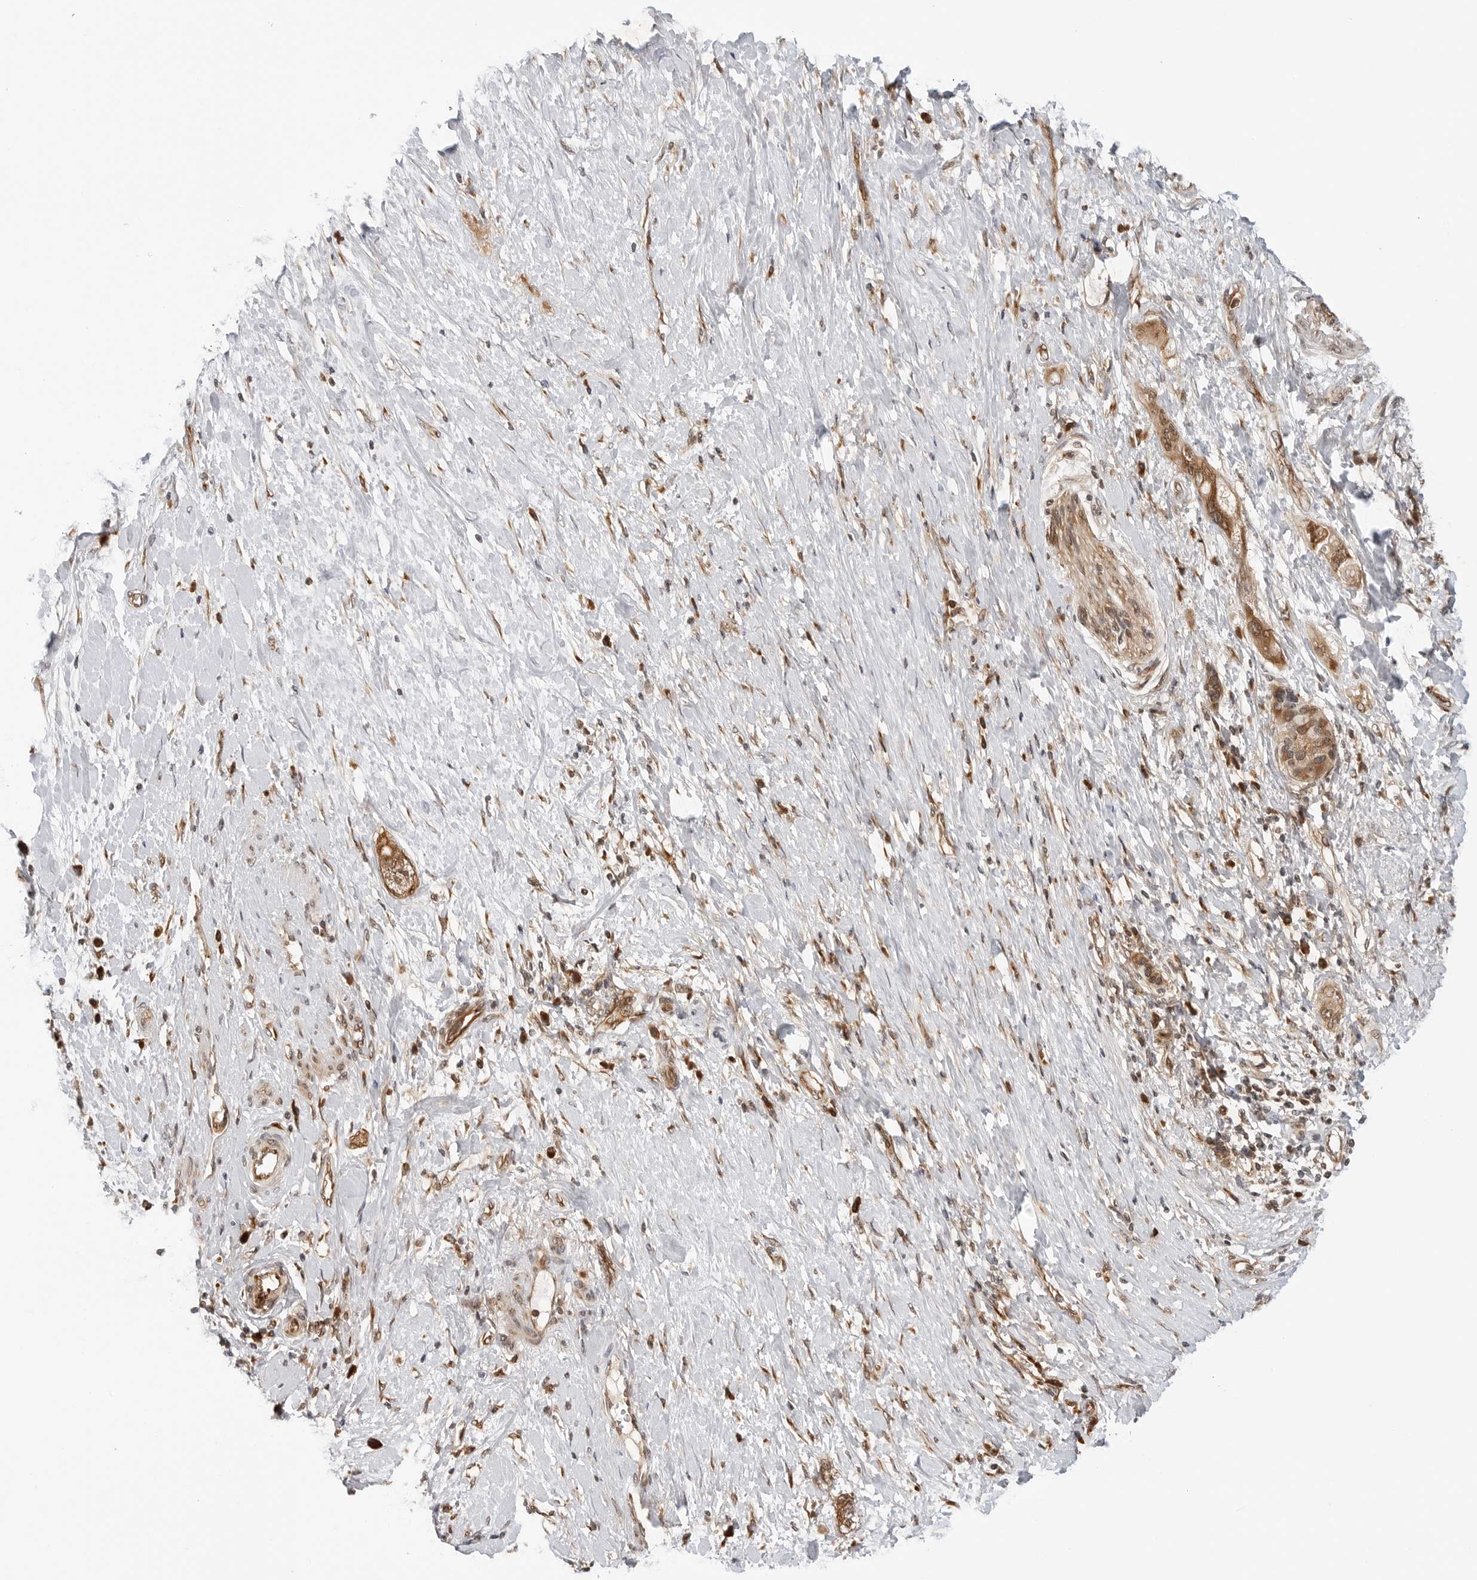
{"staining": {"intensity": "moderate", "quantity": ">75%", "location": "cytoplasmic/membranous,nuclear"}, "tissue": "pancreatic cancer", "cell_type": "Tumor cells", "image_type": "cancer", "snomed": [{"axis": "morphology", "description": "Adenocarcinoma, NOS"}, {"axis": "topography", "description": "Pancreas"}], "caption": "An image showing moderate cytoplasmic/membranous and nuclear staining in approximately >75% of tumor cells in pancreatic cancer (adenocarcinoma), as visualized by brown immunohistochemical staining.", "gene": "TIPRL", "patient": {"sex": "female", "age": 56}}